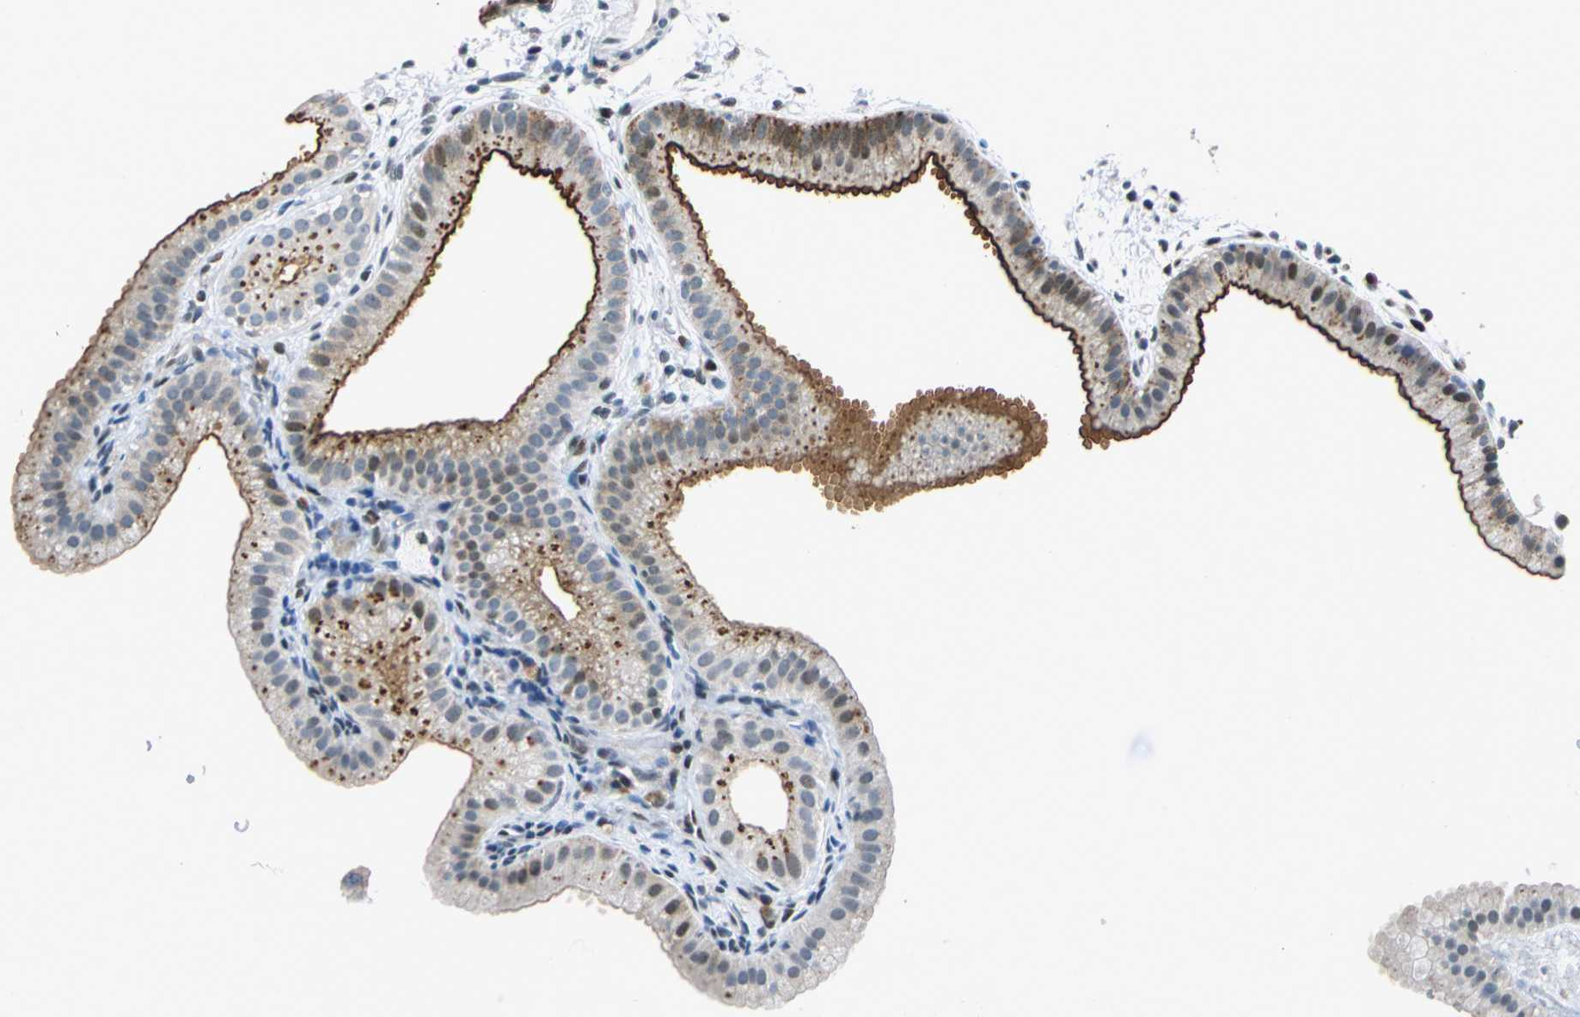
{"staining": {"intensity": "strong", "quantity": "25%-75%", "location": "cytoplasmic/membranous,nuclear"}, "tissue": "gallbladder", "cell_type": "Glandular cells", "image_type": "normal", "snomed": [{"axis": "morphology", "description": "Normal tissue, NOS"}, {"axis": "topography", "description": "Gallbladder"}], "caption": "A photomicrograph of gallbladder stained for a protein displays strong cytoplasmic/membranous,nuclear brown staining in glandular cells.", "gene": "HCFC2", "patient": {"sex": "female", "age": 64}}